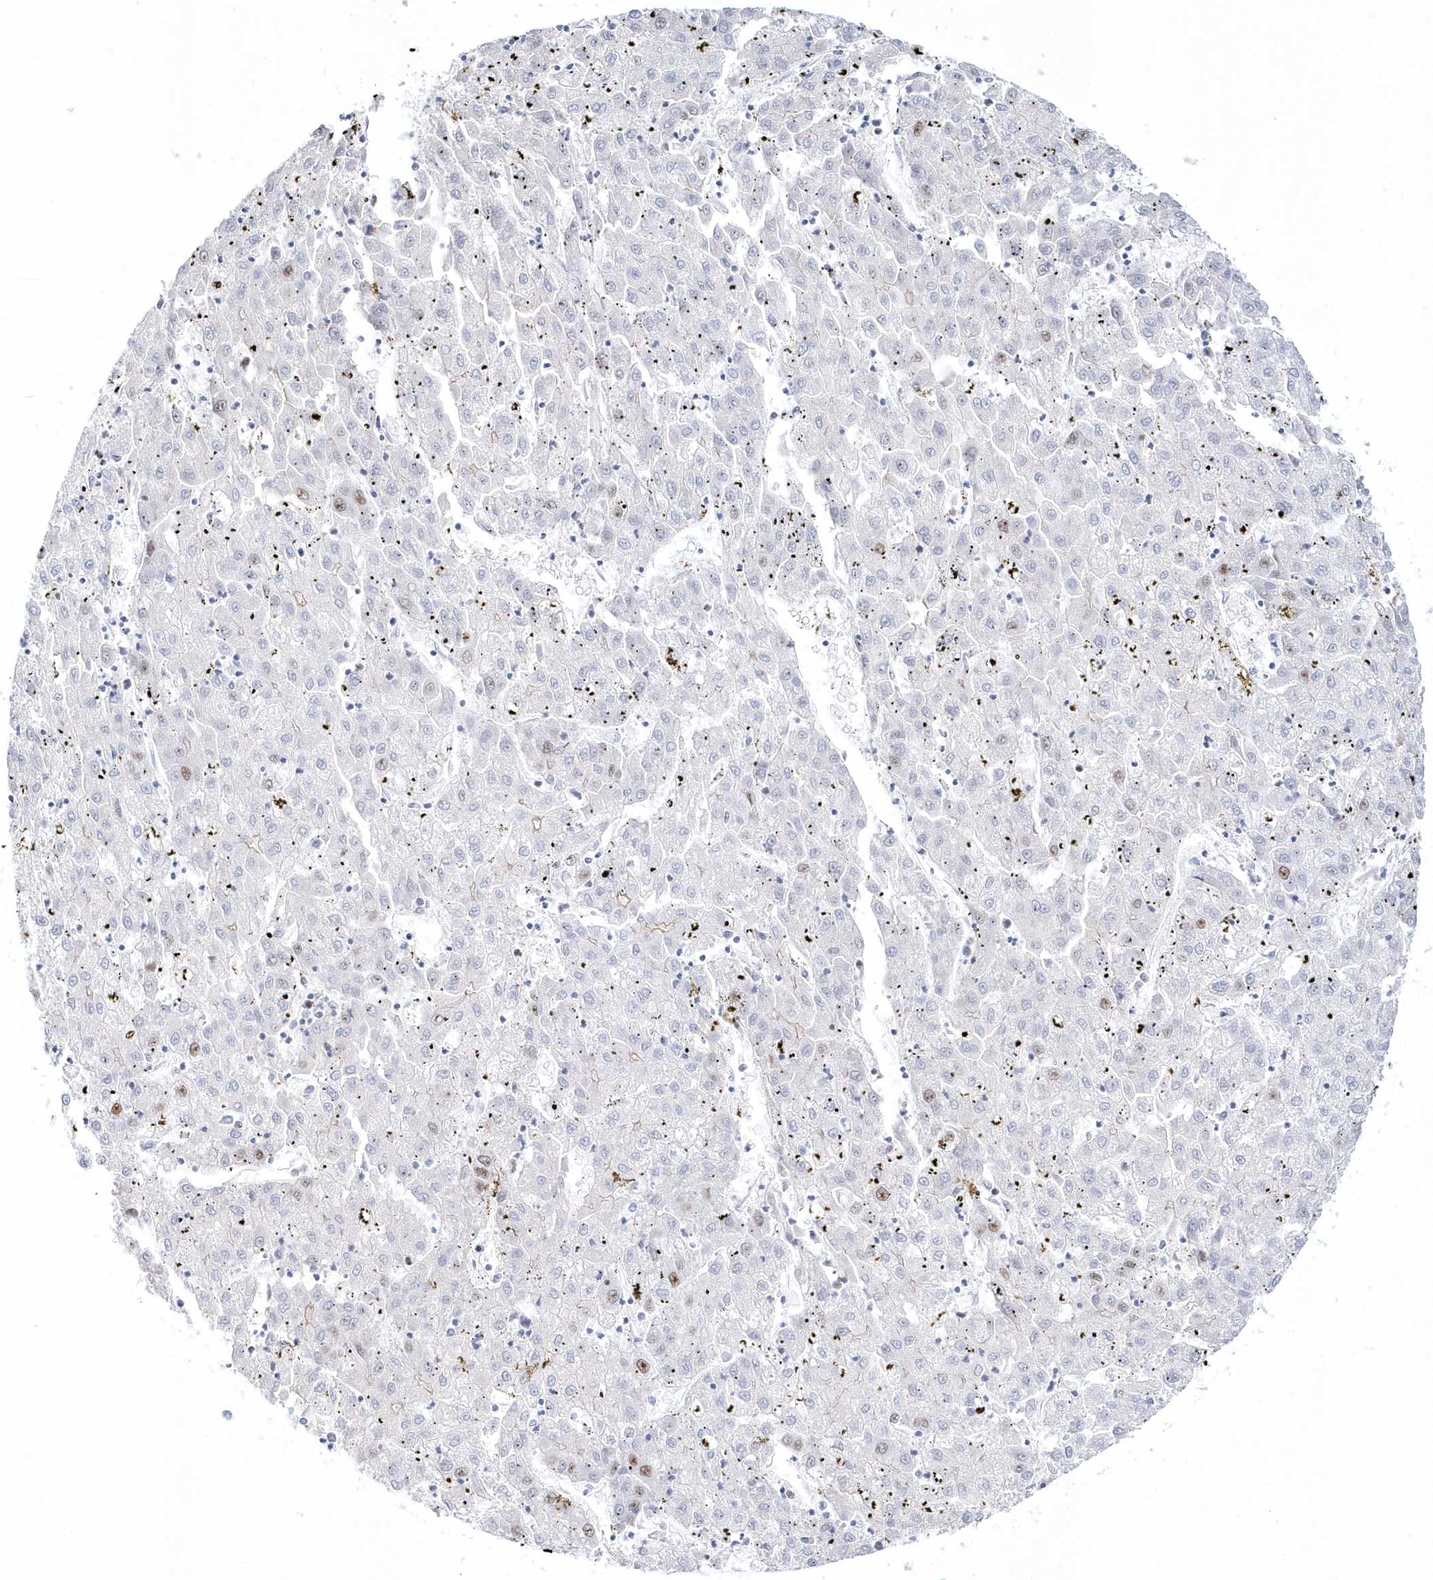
{"staining": {"intensity": "weak", "quantity": "<25%", "location": "nuclear"}, "tissue": "liver cancer", "cell_type": "Tumor cells", "image_type": "cancer", "snomed": [{"axis": "morphology", "description": "Carcinoma, Hepatocellular, NOS"}, {"axis": "topography", "description": "Liver"}], "caption": "DAB immunohistochemical staining of liver hepatocellular carcinoma demonstrates no significant expression in tumor cells. (DAB IHC, high magnification).", "gene": "TMCO6", "patient": {"sex": "male", "age": 72}}